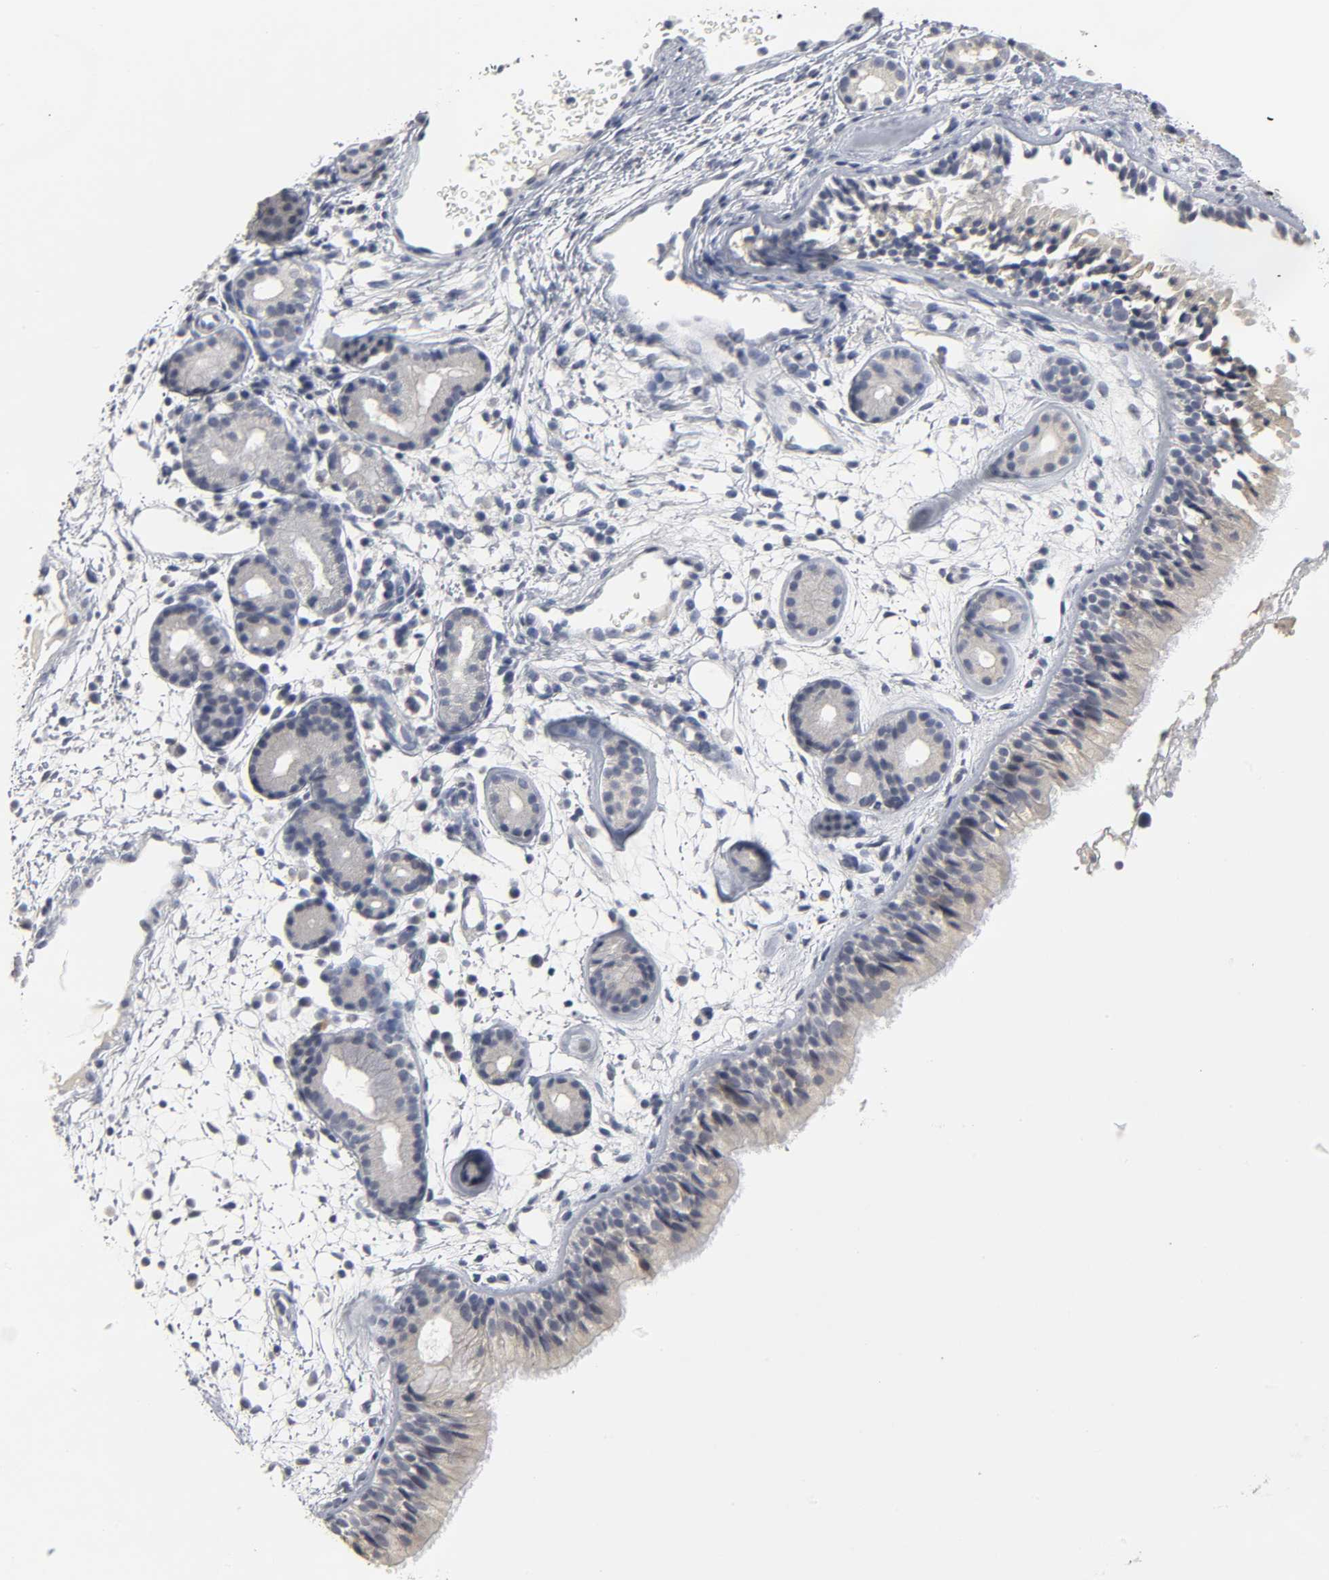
{"staining": {"intensity": "negative", "quantity": "none", "location": "none"}, "tissue": "nasopharynx", "cell_type": "Respiratory epithelial cells", "image_type": "normal", "snomed": [{"axis": "morphology", "description": "Normal tissue, NOS"}, {"axis": "morphology", "description": "Inflammation, NOS"}, {"axis": "topography", "description": "Nasopharynx"}], "caption": "Respiratory epithelial cells are negative for protein expression in benign human nasopharynx. (Stains: DAB (3,3'-diaminobenzidine) IHC with hematoxylin counter stain, Microscopy: brightfield microscopy at high magnification).", "gene": "TCAP", "patient": {"sex": "female", "age": 55}}